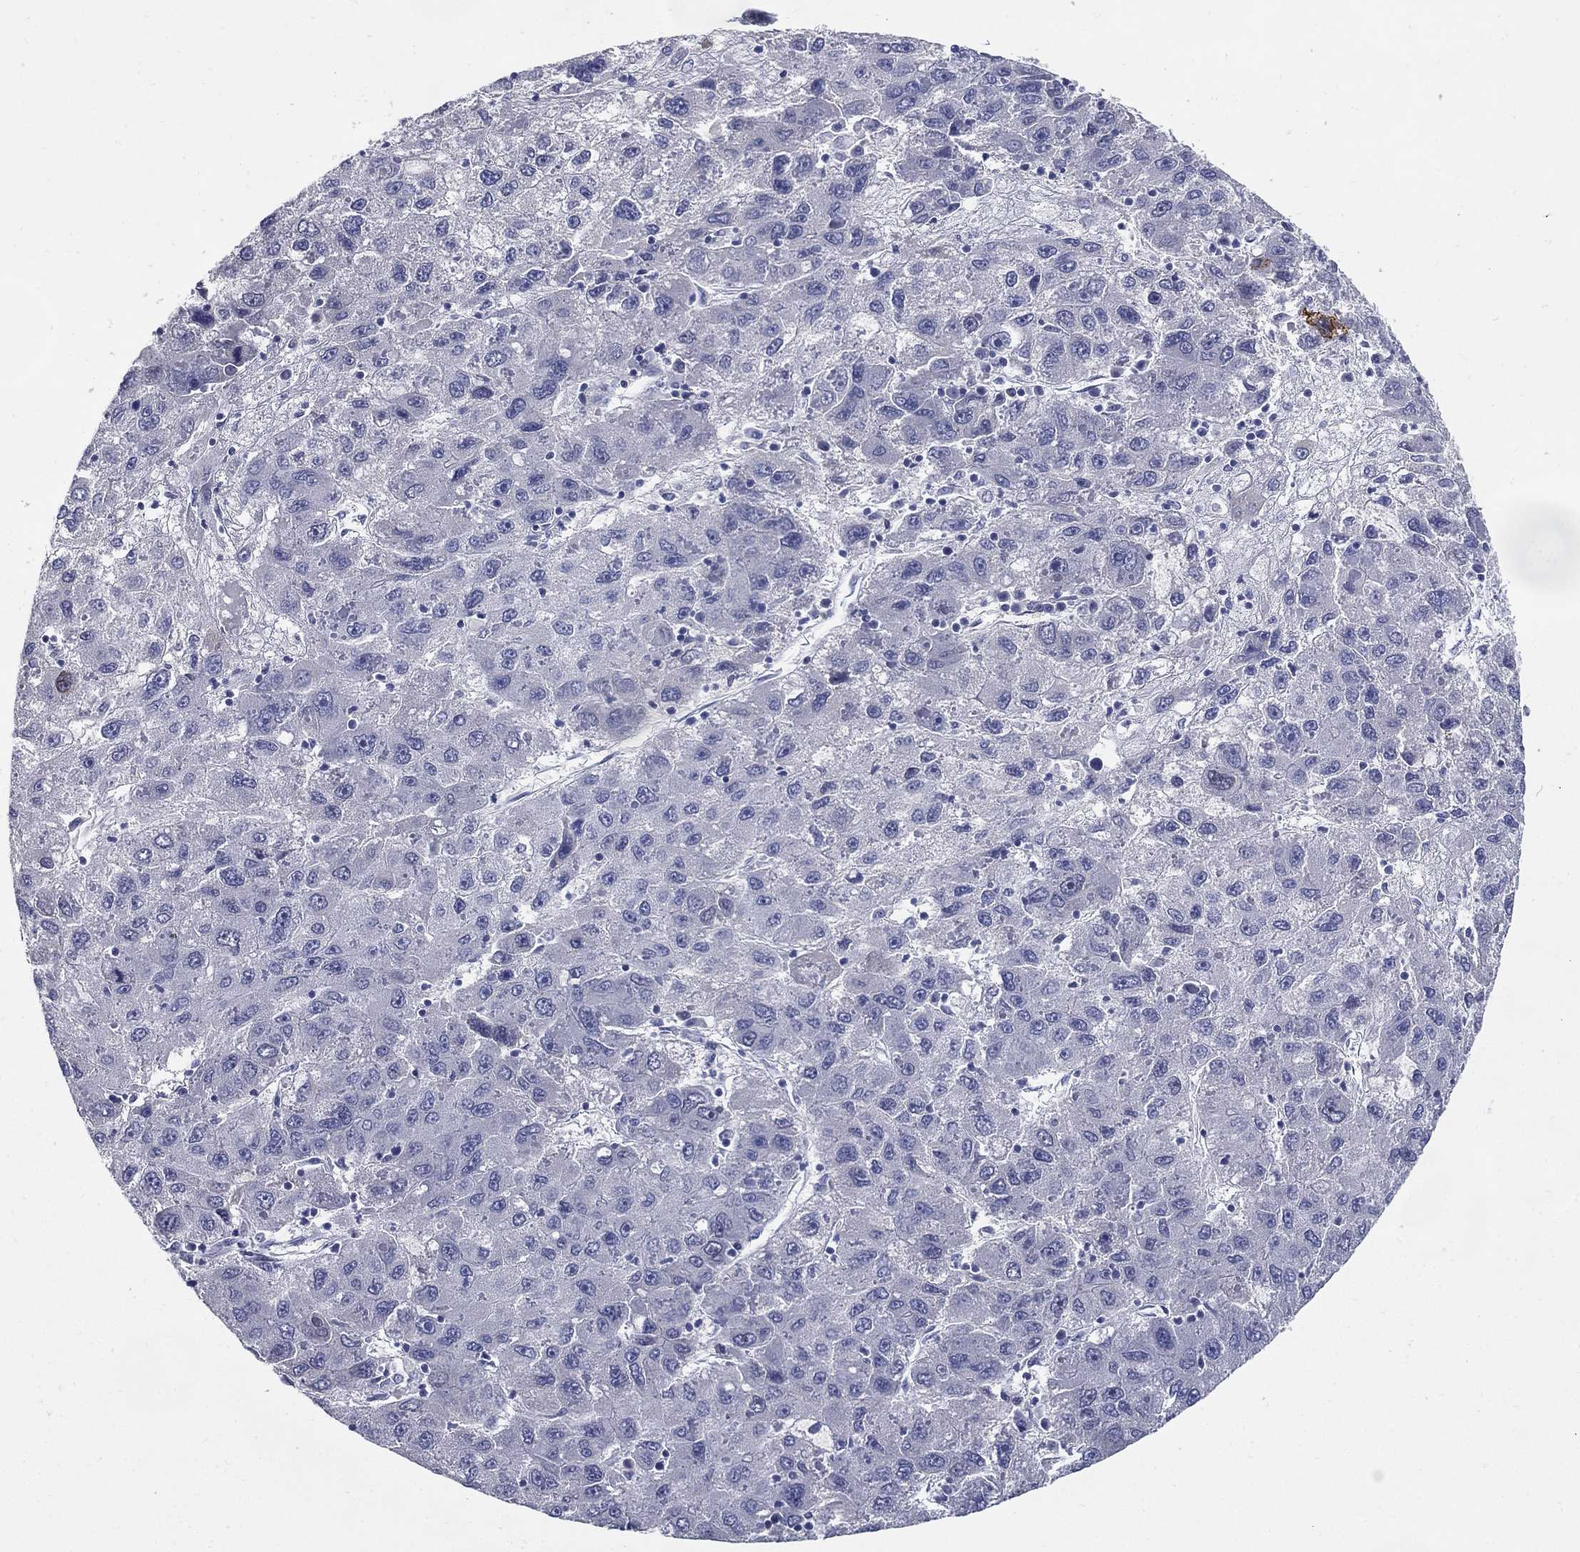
{"staining": {"intensity": "negative", "quantity": "none", "location": "none"}, "tissue": "liver cancer", "cell_type": "Tumor cells", "image_type": "cancer", "snomed": [{"axis": "morphology", "description": "Carcinoma, Hepatocellular, NOS"}, {"axis": "topography", "description": "Liver"}], "caption": "Tumor cells are negative for protein expression in human liver cancer. (Brightfield microscopy of DAB immunohistochemistry (IHC) at high magnification).", "gene": "KIF2C", "patient": {"sex": "male", "age": 75}}